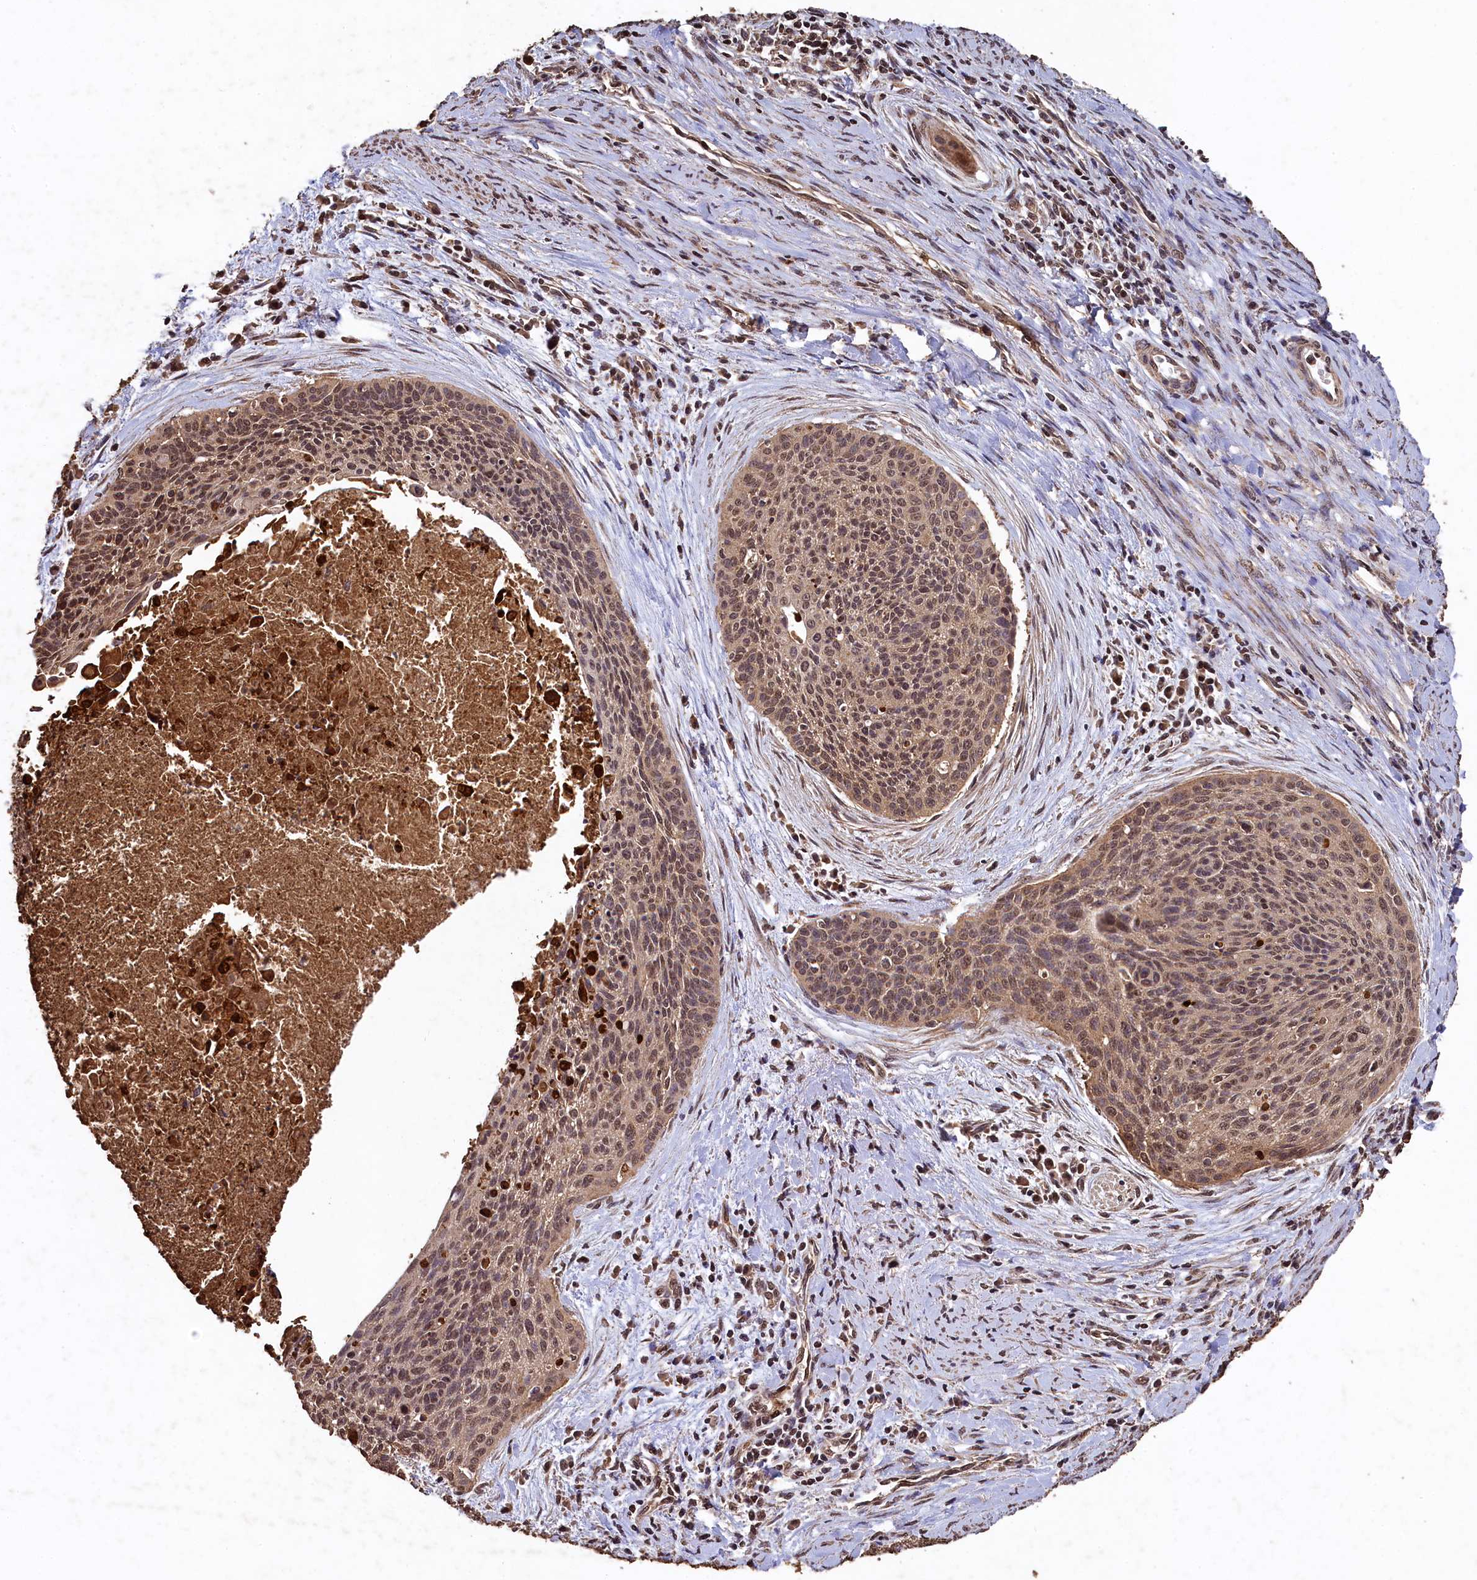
{"staining": {"intensity": "weak", "quantity": ">75%", "location": "cytoplasmic/membranous,nuclear"}, "tissue": "cervical cancer", "cell_type": "Tumor cells", "image_type": "cancer", "snomed": [{"axis": "morphology", "description": "Squamous cell carcinoma, NOS"}, {"axis": "topography", "description": "Cervix"}], "caption": "A photomicrograph showing weak cytoplasmic/membranous and nuclear positivity in about >75% of tumor cells in cervical squamous cell carcinoma, as visualized by brown immunohistochemical staining.", "gene": "CEP57L1", "patient": {"sex": "female", "age": 55}}